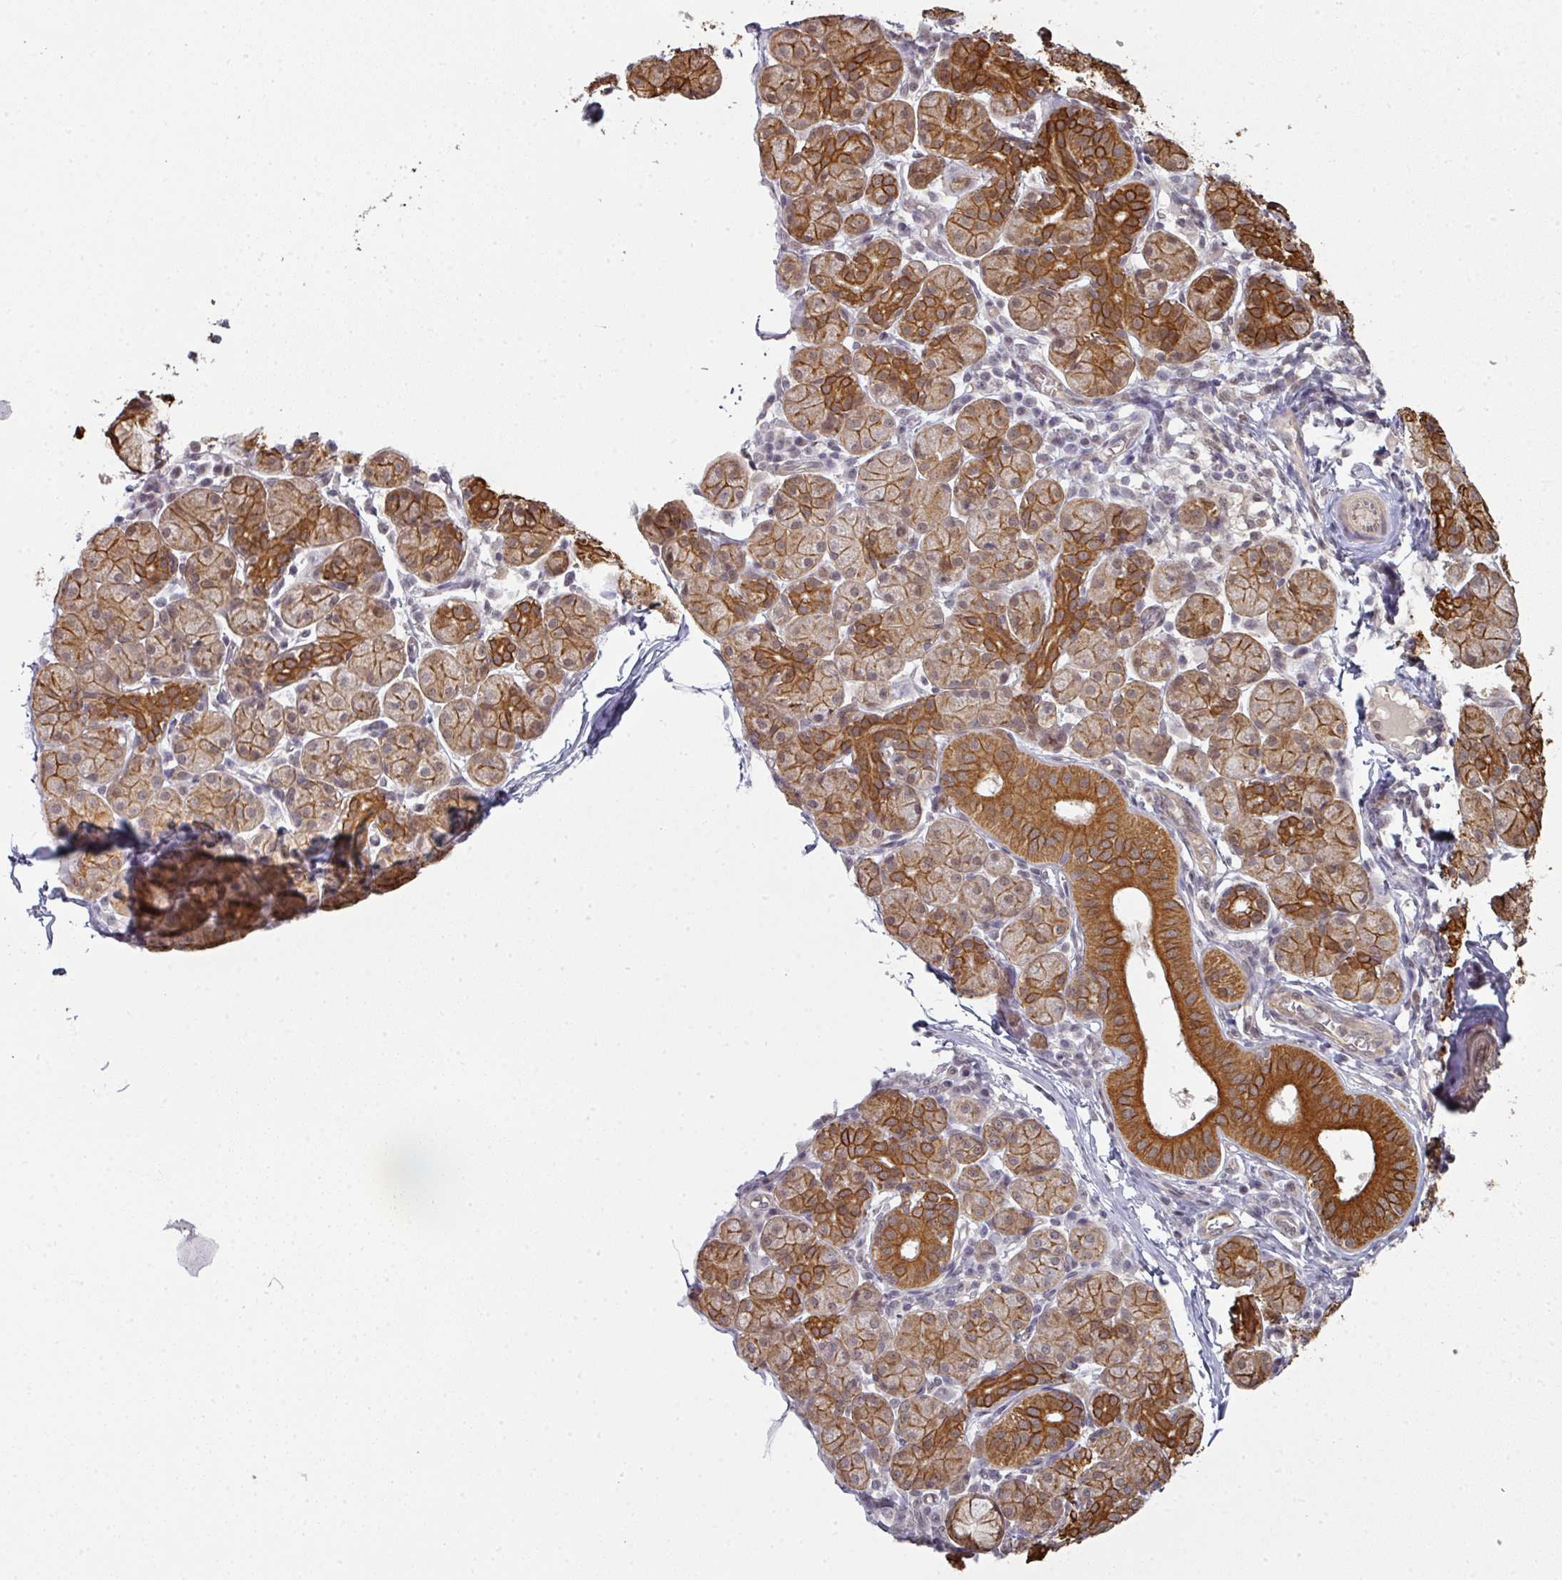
{"staining": {"intensity": "strong", "quantity": "25%-75%", "location": "cytoplasmic/membranous"}, "tissue": "salivary gland", "cell_type": "Glandular cells", "image_type": "normal", "snomed": [{"axis": "morphology", "description": "Normal tissue, NOS"}, {"axis": "morphology", "description": "Inflammation, NOS"}, {"axis": "topography", "description": "Lymph node"}, {"axis": "topography", "description": "Salivary gland"}], "caption": "Immunohistochemical staining of unremarkable human salivary gland displays strong cytoplasmic/membranous protein staining in about 25%-75% of glandular cells.", "gene": "GTF2H3", "patient": {"sex": "male", "age": 3}}